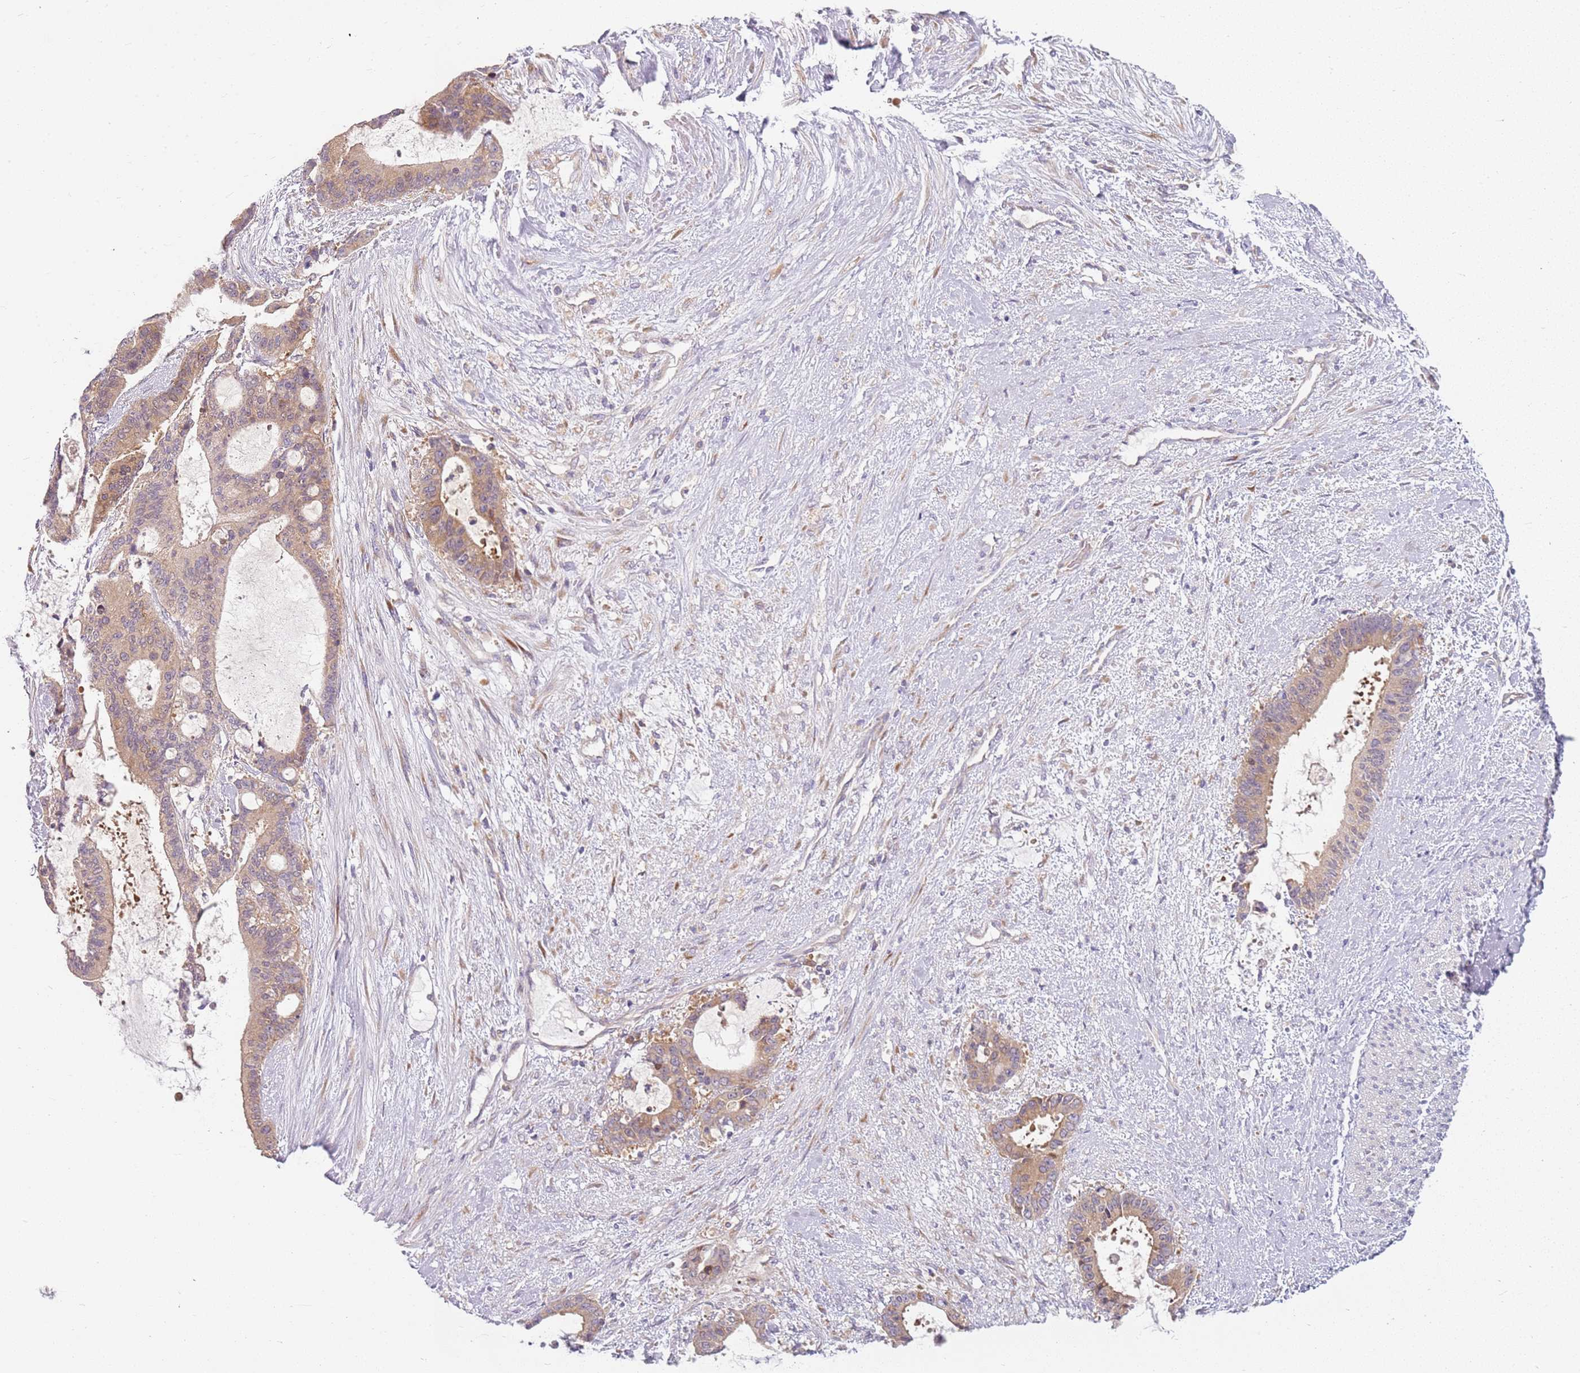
{"staining": {"intensity": "weak", "quantity": ">75%", "location": "cytoplasmic/membranous"}, "tissue": "liver cancer", "cell_type": "Tumor cells", "image_type": "cancer", "snomed": [{"axis": "morphology", "description": "Normal tissue, NOS"}, {"axis": "morphology", "description": "Cholangiocarcinoma"}, {"axis": "topography", "description": "Liver"}, {"axis": "topography", "description": "Peripheral nerve tissue"}], "caption": "Protein expression analysis of human liver cancer (cholangiocarcinoma) reveals weak cytoplasmic/membranous expression in about >75% of tumor cells. The protein of interest is stained brown, and the nuclei are stained in blue (DAB (3,3'-diaminobenzidine) IHC with brightfield microscopy, high magnification).", "gene": "RPS28", "patient": {"sex": "female", "age": 73}}